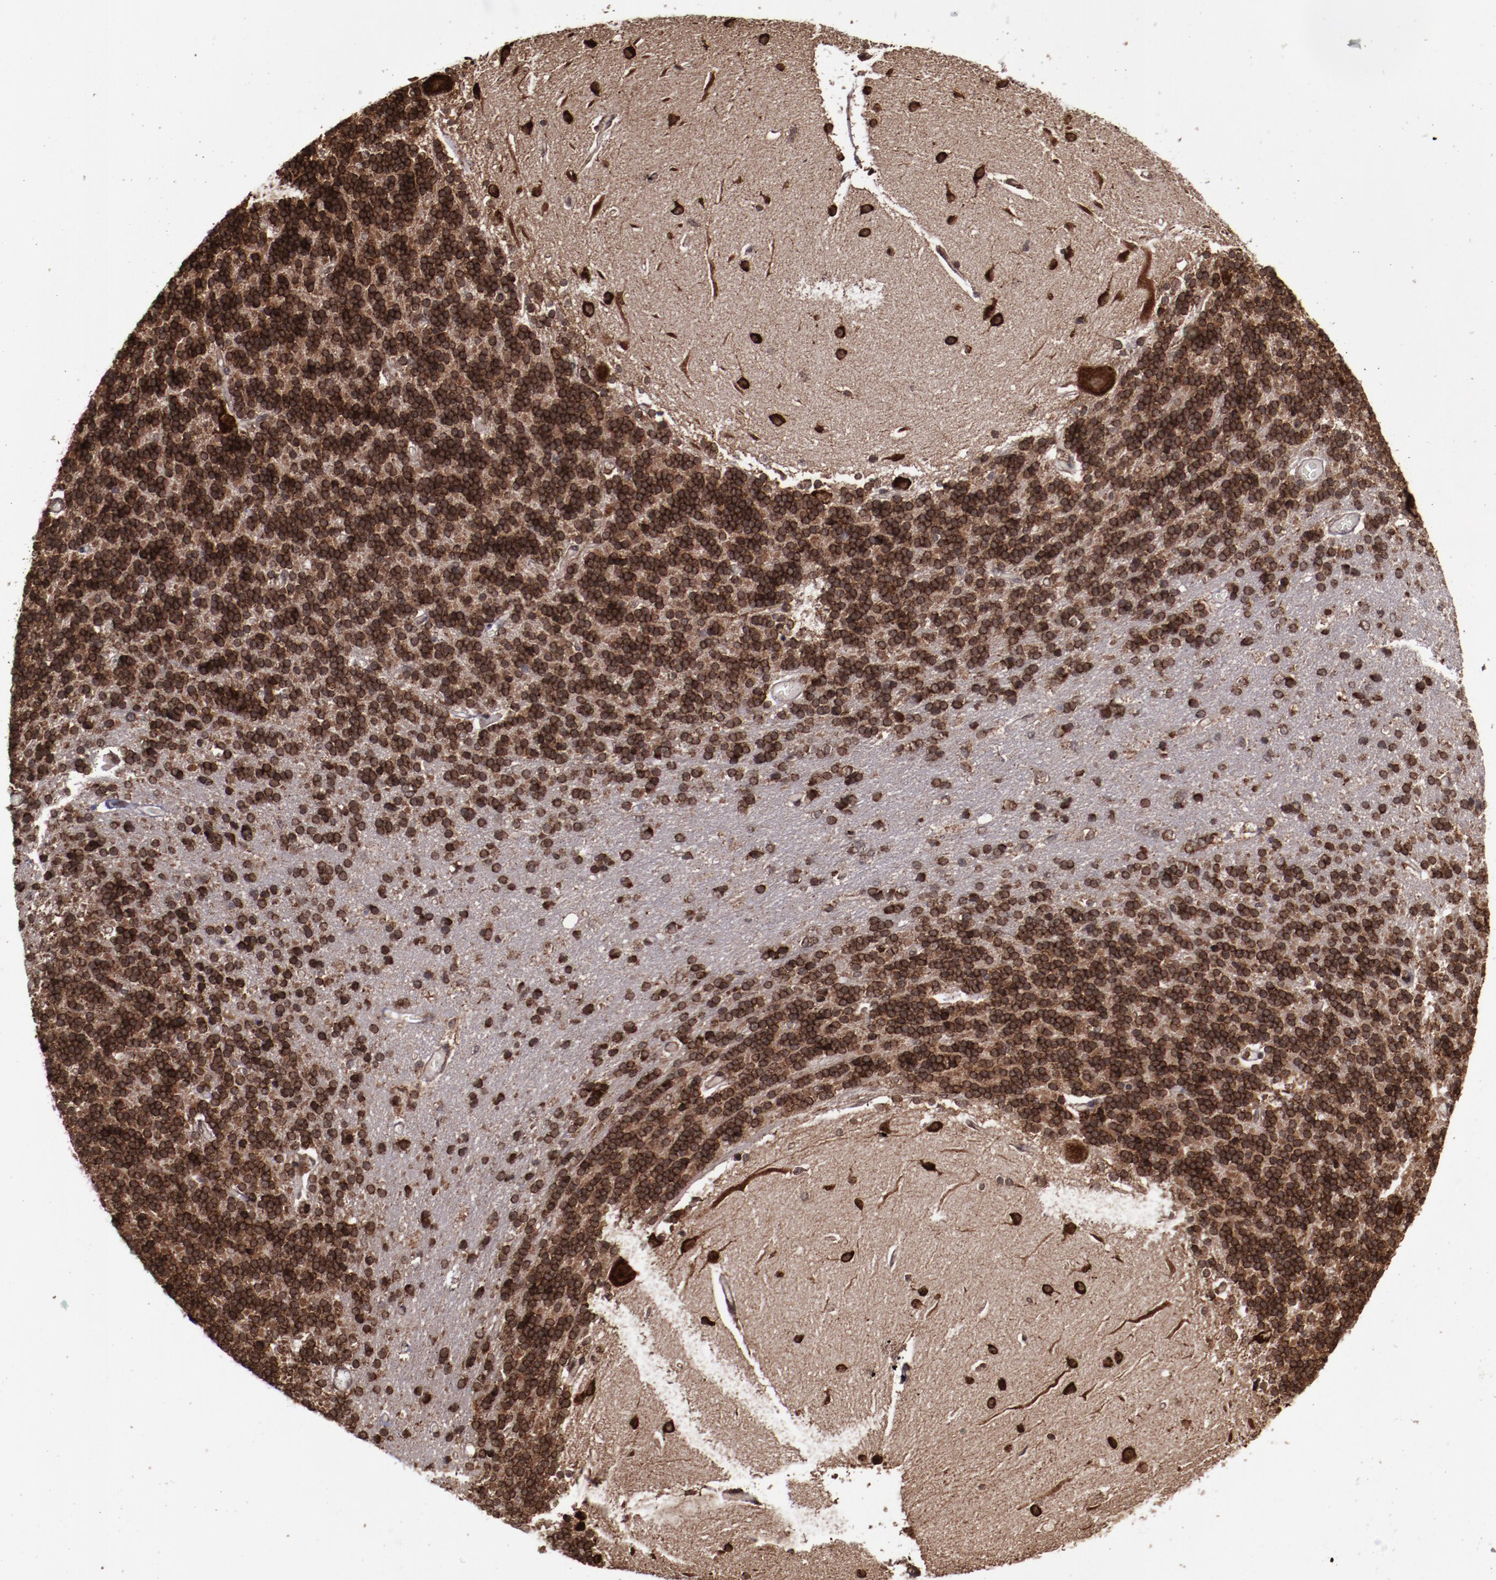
{"staining": {"intensity": "strong", "quantity": ">75%", "location": "cytoplasmic/membranous,nuclear"}, "tissue": "cerebellum", "cell_type": "Cells in granular layer", "image_type": "normal", "snomed": [{"axis": "morphology", "description": "Normal tissue, NOS"}, {"axis": "topography", "description": "Cerebellum"}], "caption": "An immunohistochemistry photomicrograph of normal tissue is shown. Protein staining in brown highlights strong cytoplasmic/membranous,nuclear positivity in cerebellum within cells in granular layer. Using DAB (3,3'-diaminobenzidine) (brown) and hematoxylin (blue) stains, captured at high magnification using brightfield microscopy.", "gene": "EIF4ENIF1", "patient": {"sex": "female", "age": 54}}